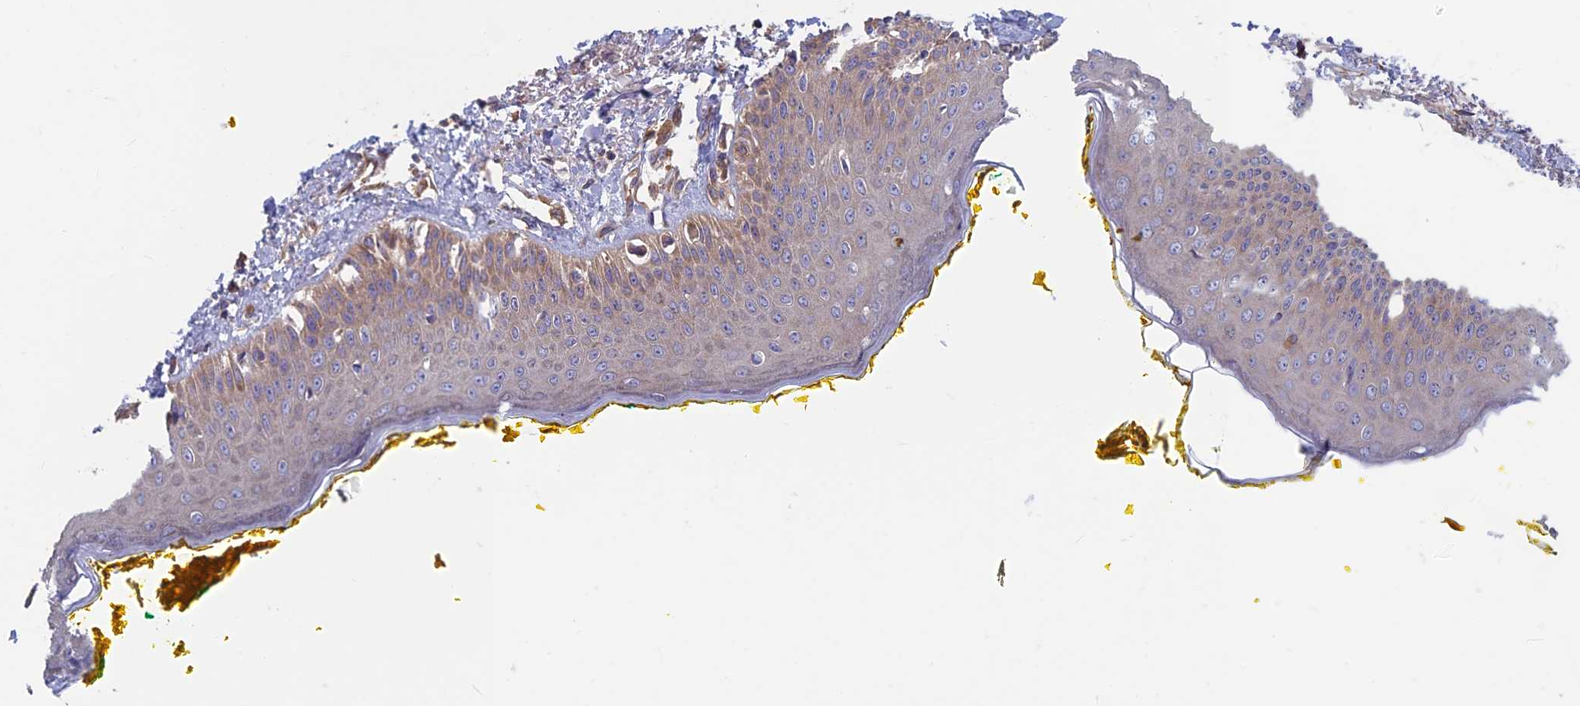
{"staining": {"intensity": "moderate", "quantity": "25%-75%", "location": "cytoplasmic/membranous"}, "tissue": "oral mucosa", "cell_type": "Squamous epithelial cells", "image_type": "normal", "snomed": [{"axis": "morphology", "description": "Normal tissue, NOS"}, {"axis": "topography", "description": "Oral tissue"}], "caption": "Immunohistochemistry (IHC) of normal human oral mucosa demonstrates medium levels of moderate cytoplasmic/membranous positivity in about 25%-75% of squamous epithelial cells.", "gene": "DNM1L", "patient": {"sex": "female", "age": 70}}